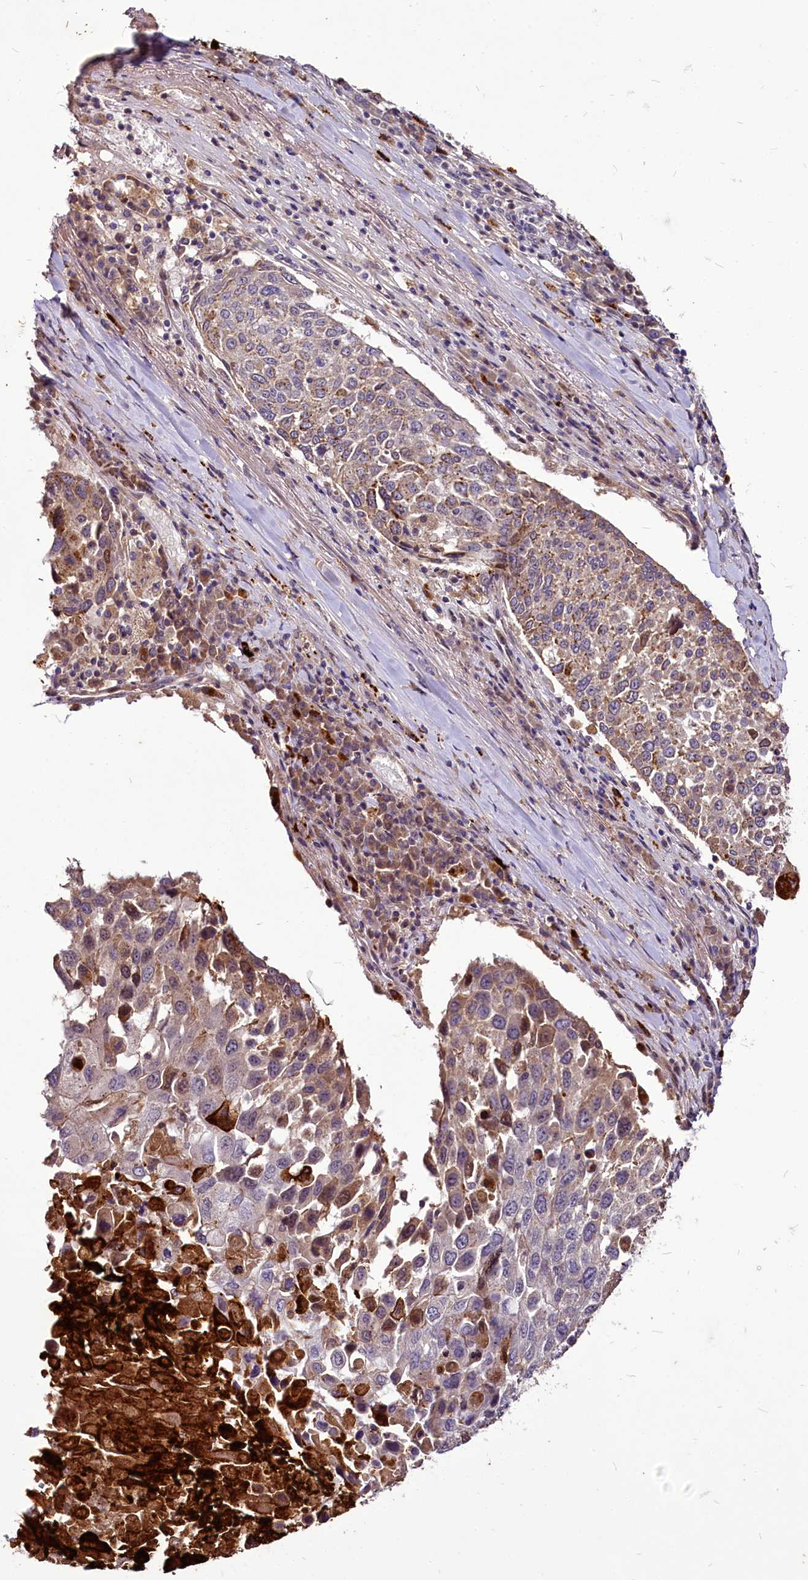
{"staining": {"intensity": "weak", "quantity": "25%-75%", "location": "cytoplasmic/membranous"}, "tissue": "lung cancer", "cell_type": "Tumor cells", "image_type": "cancer", "snomed": [{"axis": "morphology", "description": "Squamous cell carcinoma, NOS"}, {"axis": "topography", "description": "Lung"}], "caption": "This micrograph shows lung cancer stained with IHC to label a protein in brown. The cytoplasmic/membranous of tumor cells show weak positivity for the protein. Nuclei are counter-stained blue.", "gene": "C11orf86", "patient": {"sex": "male", "age": 65}}